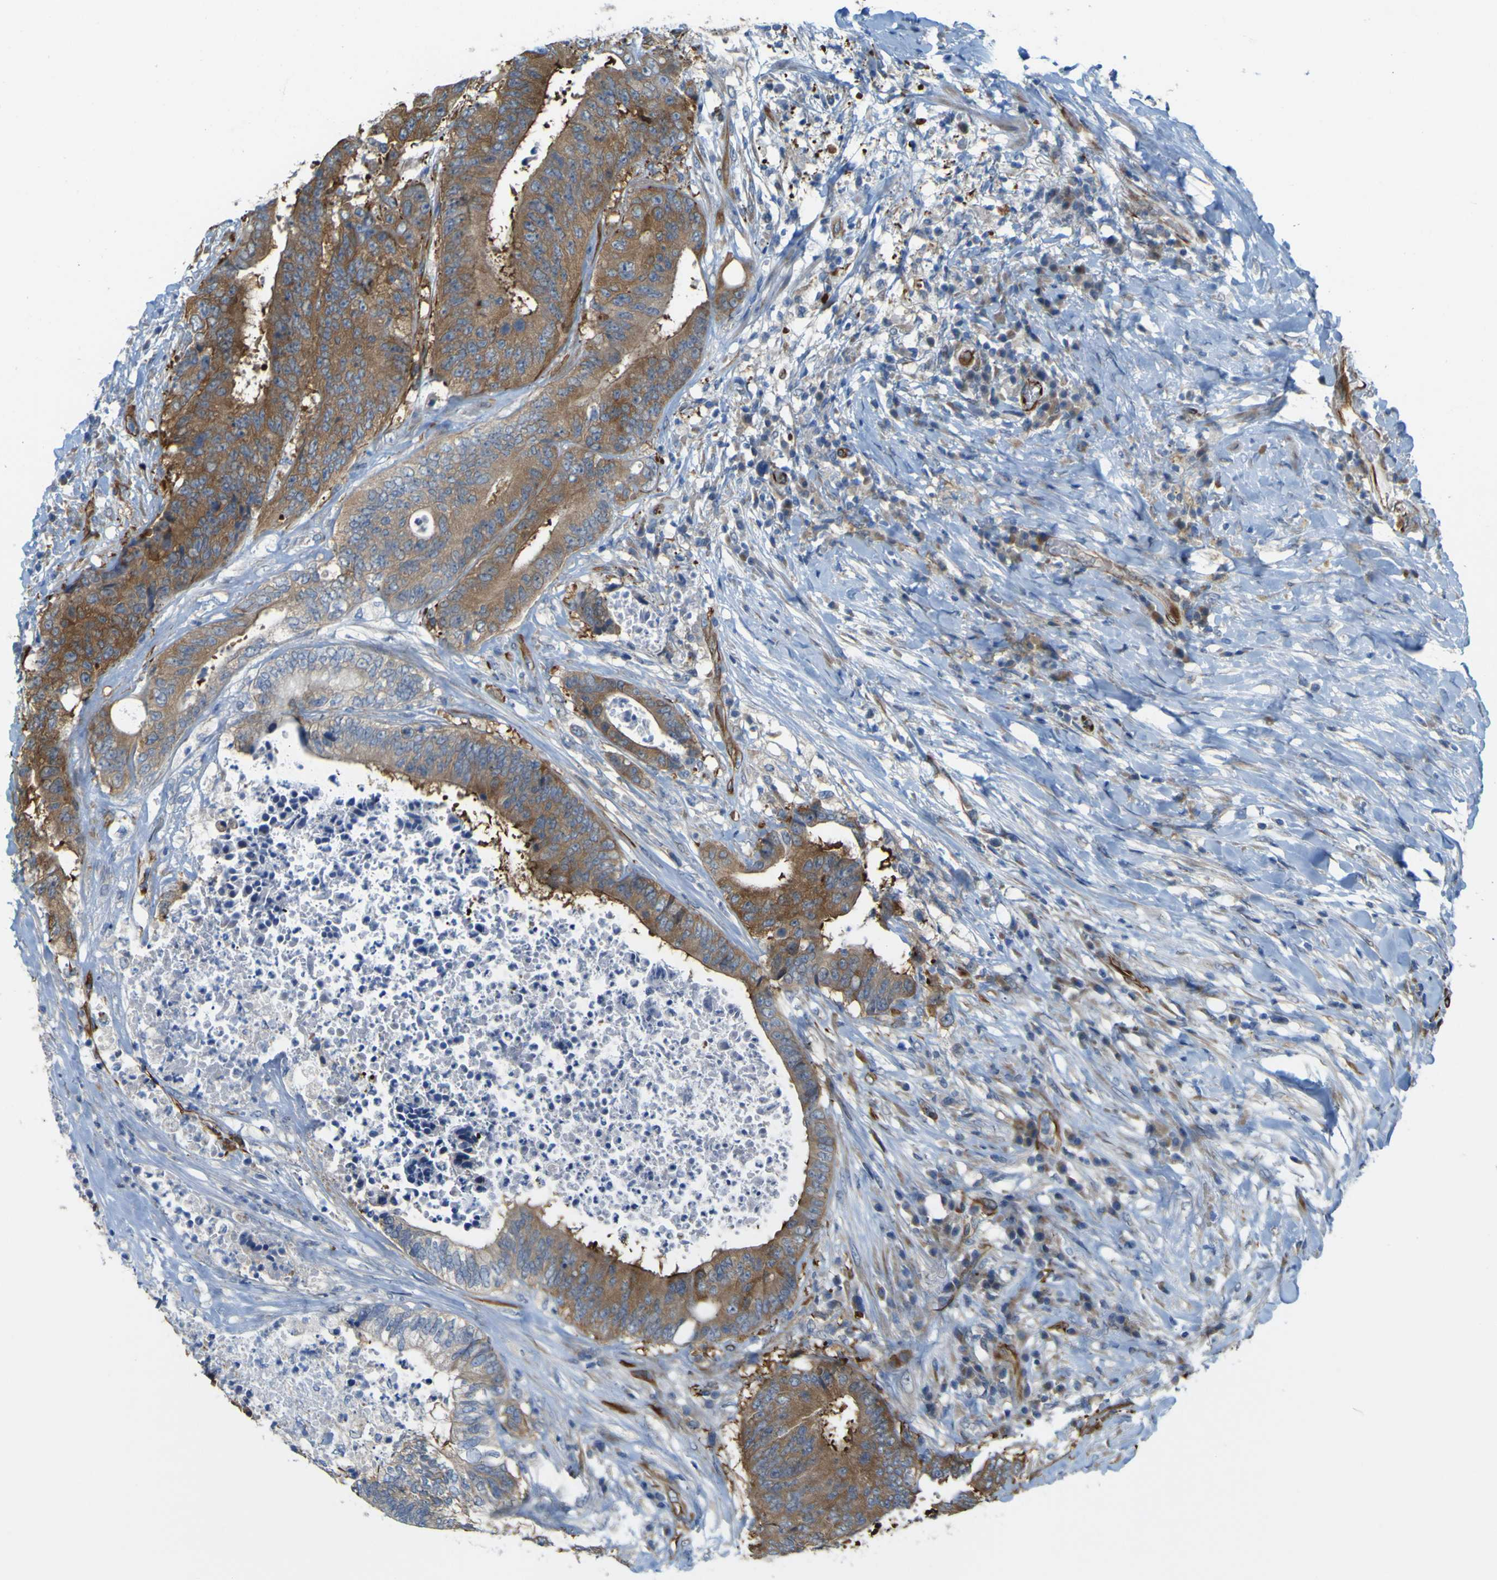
{"staining": {"intensity": "moderate", "quantity": ">75%", "location": "cytoplasmic/membranous"}, "tissue": "colorectal cancer", "cell_type": "Tumor cells", "image_type": "cancer", "snomed": [{"axis": "morphology", "description": "Adenocarcinoma, NOS"}, {"axis": "topography", "description": "Rectum"}], "caption": "This is a histology image of IHC staining of colorectal cancer, which shows moderate expression in the cytoplasmic/membranous of tumor cells.", "gene": "JPH1", "patient": {"sex": "male", "age": 72}}